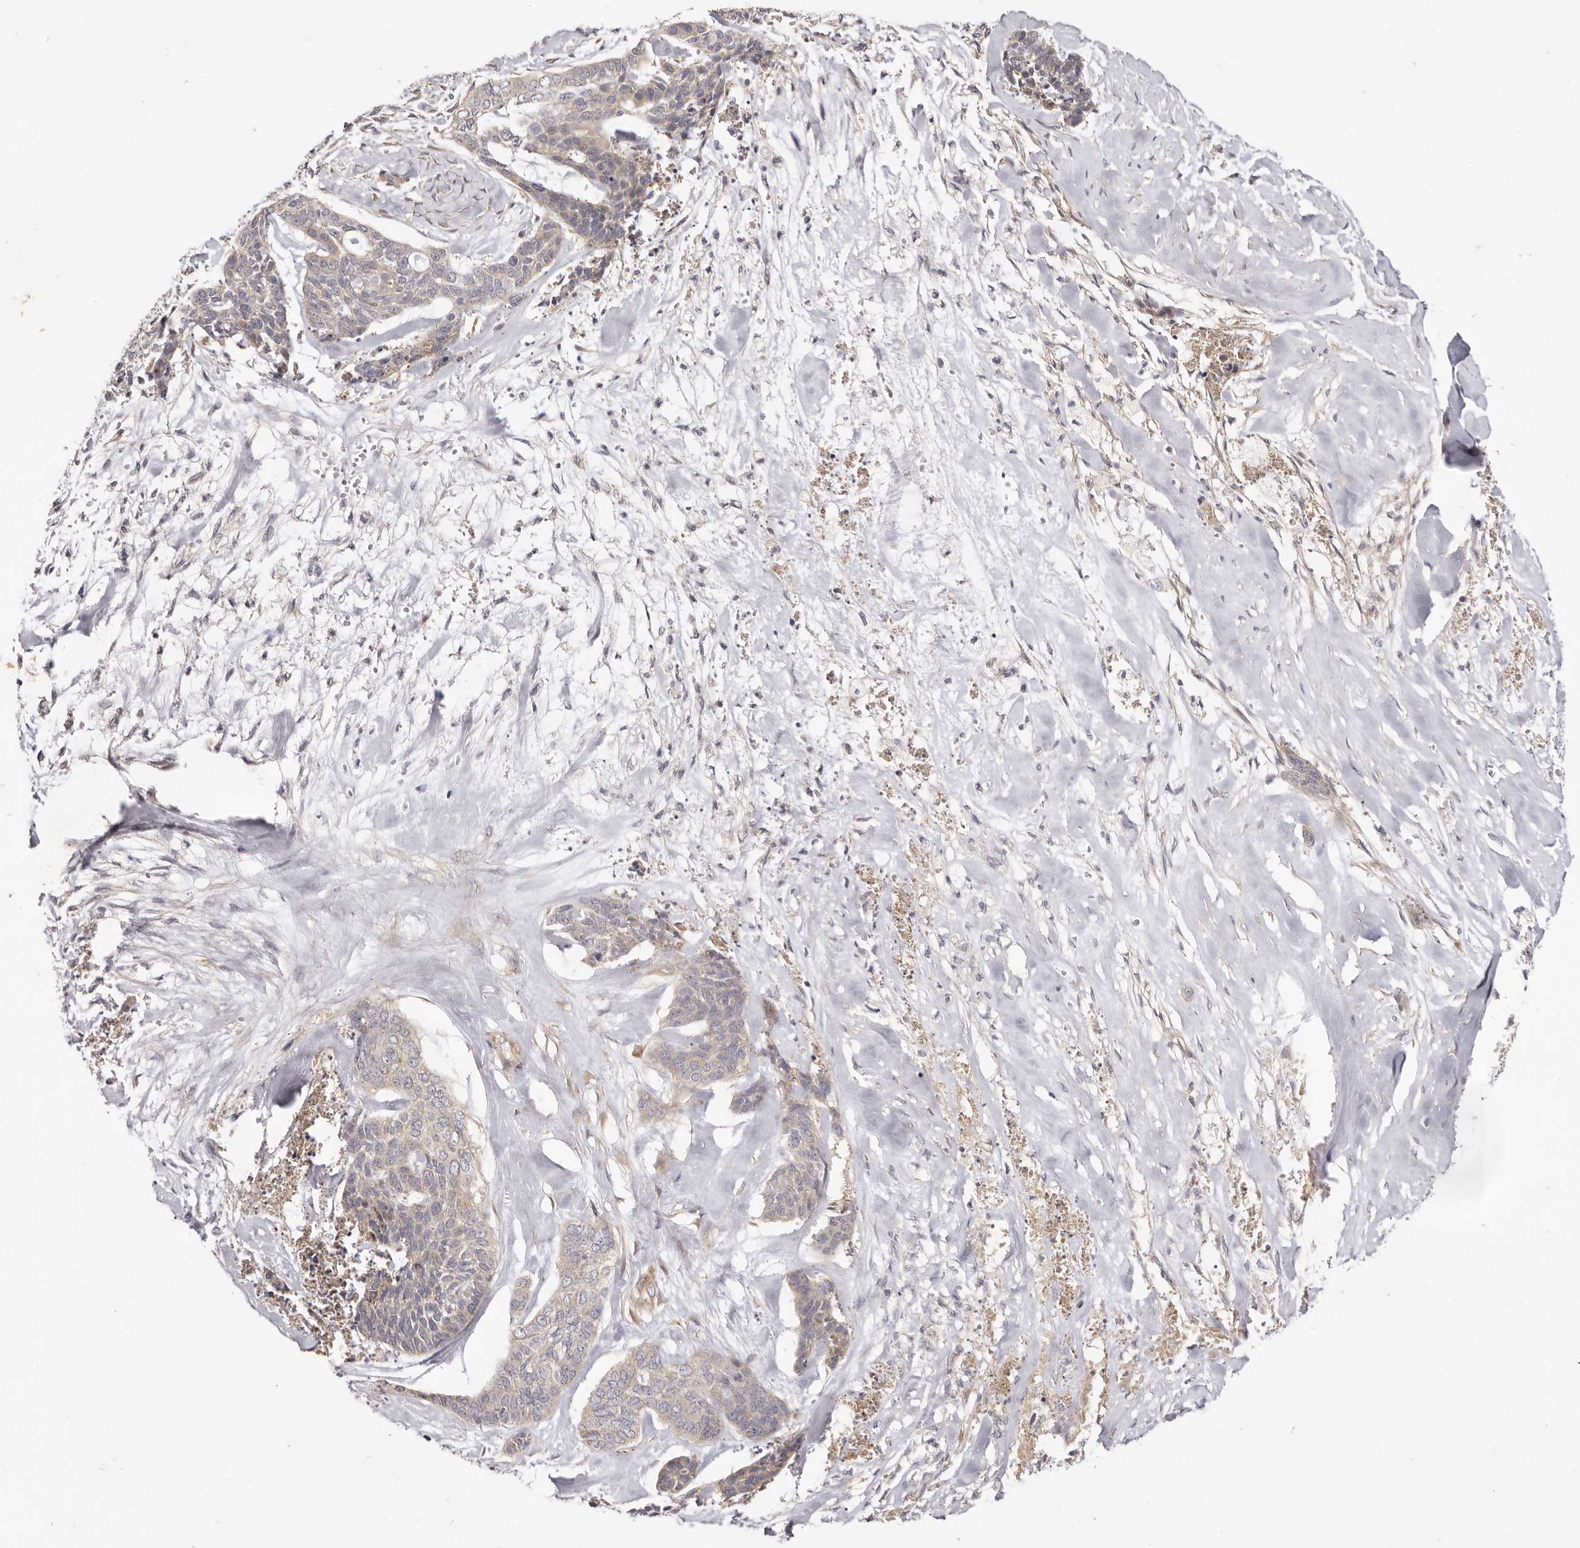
{"staining": {"intensity": "negative", "quantity": "none", "location": "none"}, "tissue": "skin cancer", "cell_type": "Tumor cells", "image_type": "cancer", "snomed": [{"axis": "morphology", "description": "Basal cell carcinoma"}, {"axis": "topography", "description": "Skin"}], "caption": "Immunohistochemical staining of human skin cancer (basal cell carcinoma) demonstrates no significant expression in tumor cells.", "gene": "ADAMTS9", "patient": {"sex": "female", "age": 64}}